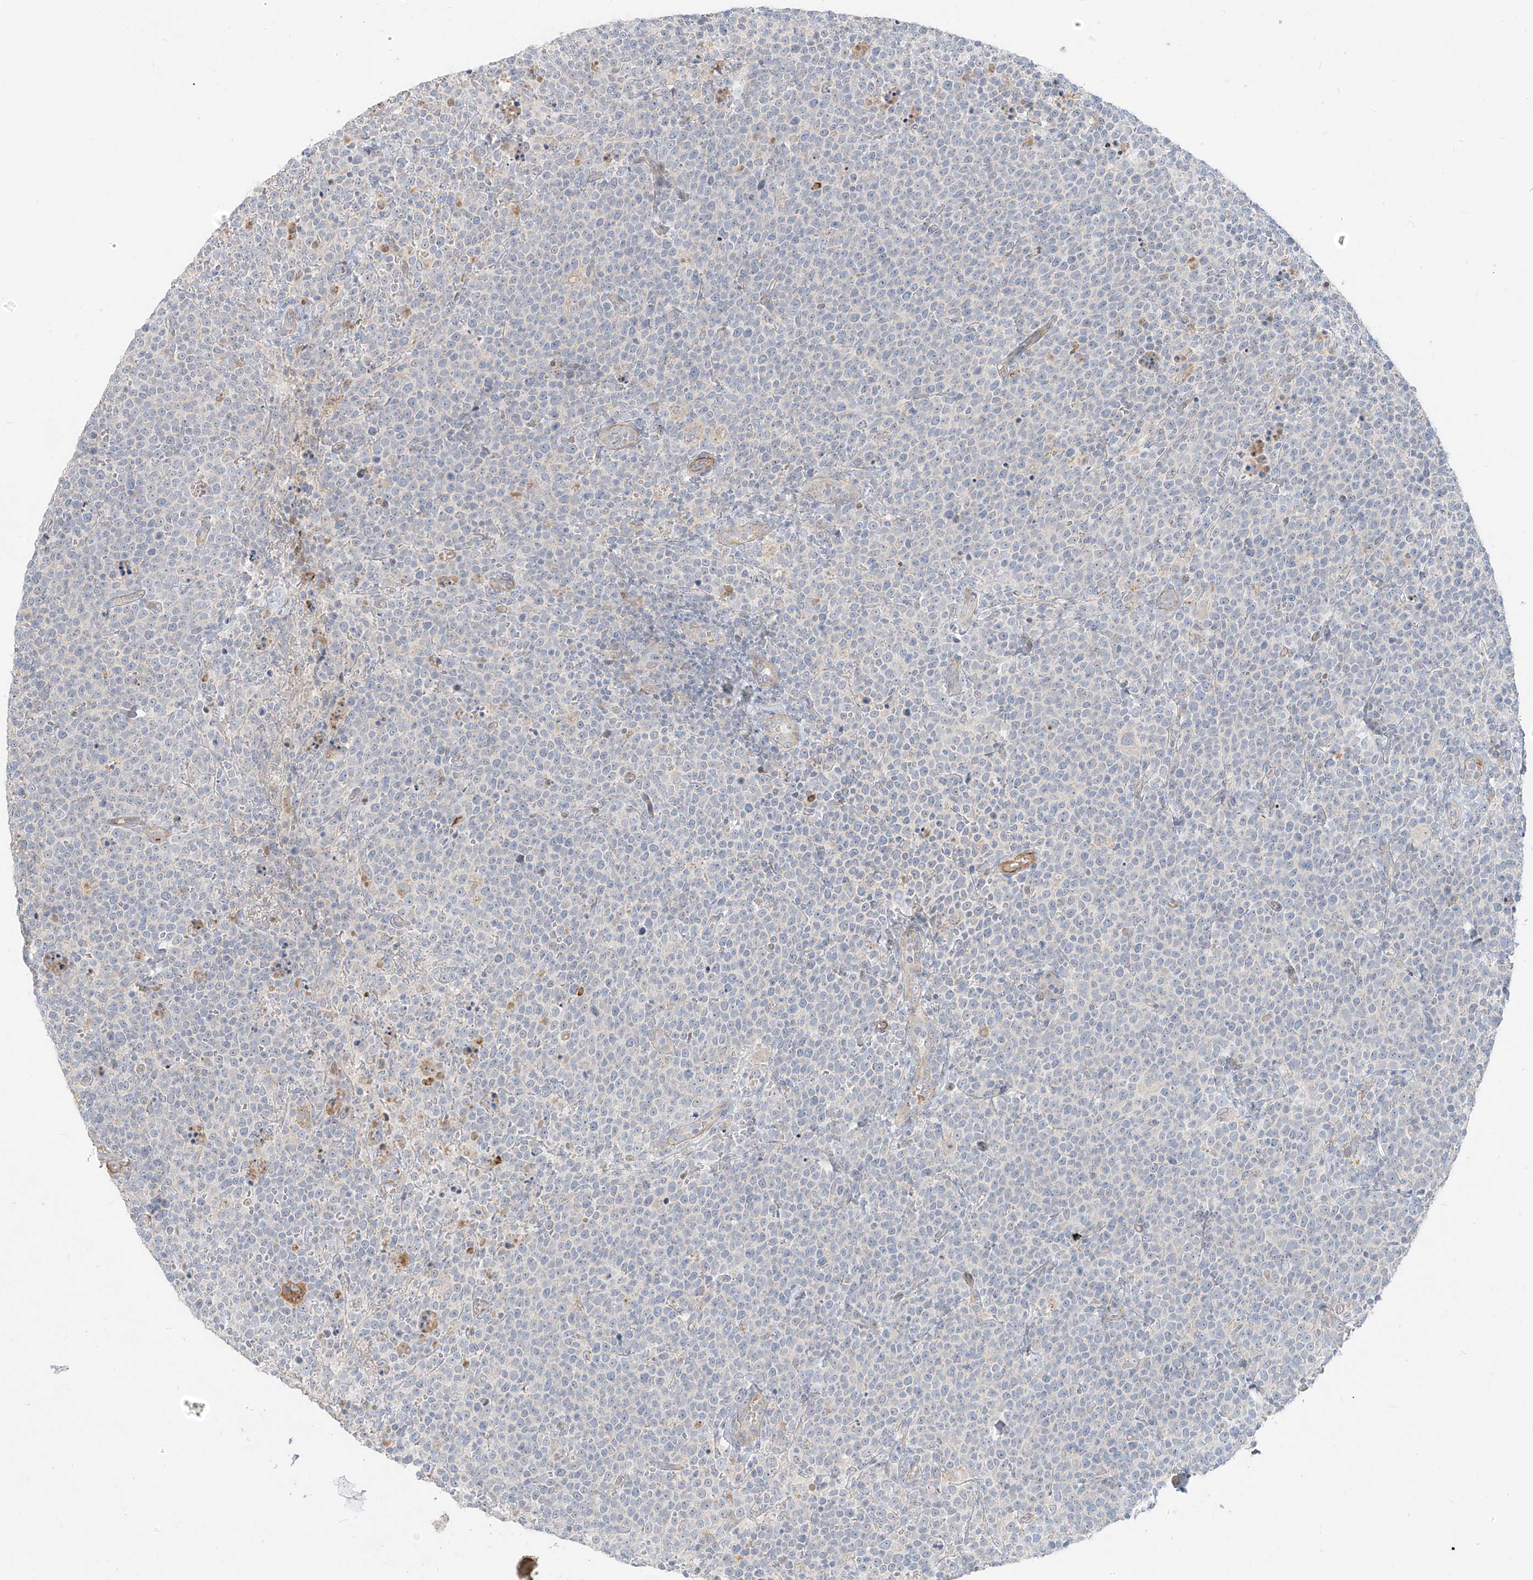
{"staining": {"intensity": "negative", "quantity": "none", "location": "none"}, "tissue": "lymphoma", "cell_type": "Tumor cells", "image_type": "cancer", "snomed": [{"axis": "morphology", "description": "Malignant lymphoma, non-Hodgkin's type, High grade"}, {"axis": "topography", "description": "Lymph node"}], "caption": "Protein analysis of high-grade malignant lymphoma, non-Hodgkin's type displays no significant expression in tumor cells.", "gene": "C2orf42", "patient": {"sex": "male", "age": 61}}